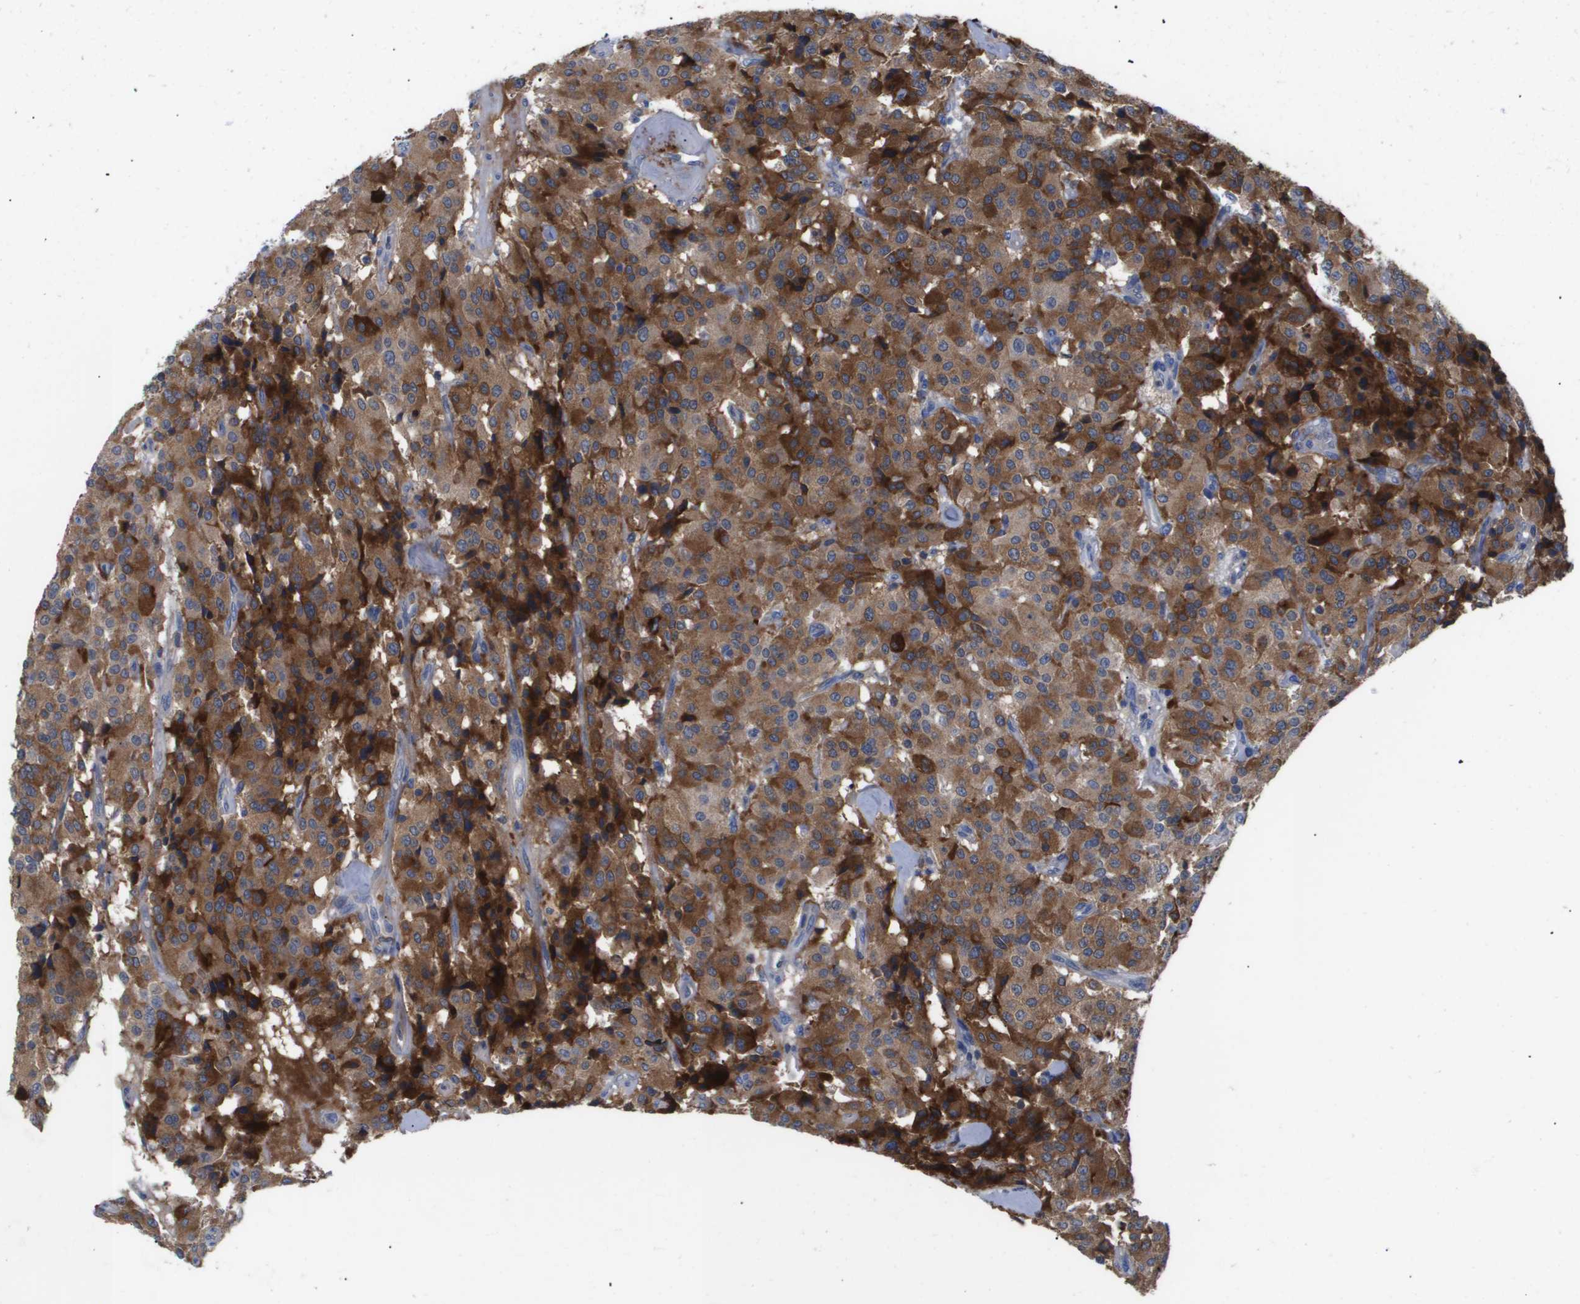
{"staining": {"intensity": "moderate", "quantity": ">75%", "location": "cytoplasmic/membranous"}, "tissue": "carcinoid", "cell_type": "Tumor cells", "image_type": "cancer", "snomed": [{"axis": "morphology", "description": "Carcinoid, malignant, NOS"}, {"axis": "topography", "description": "Lung"}], "caption": "Moderate cytoplasmic/membranous expression is present in approximately >75% of tumor cells in carcinoid (malignant).", "gene": "SERPINA6", "patient": {"sex": "male", "age": 30}}